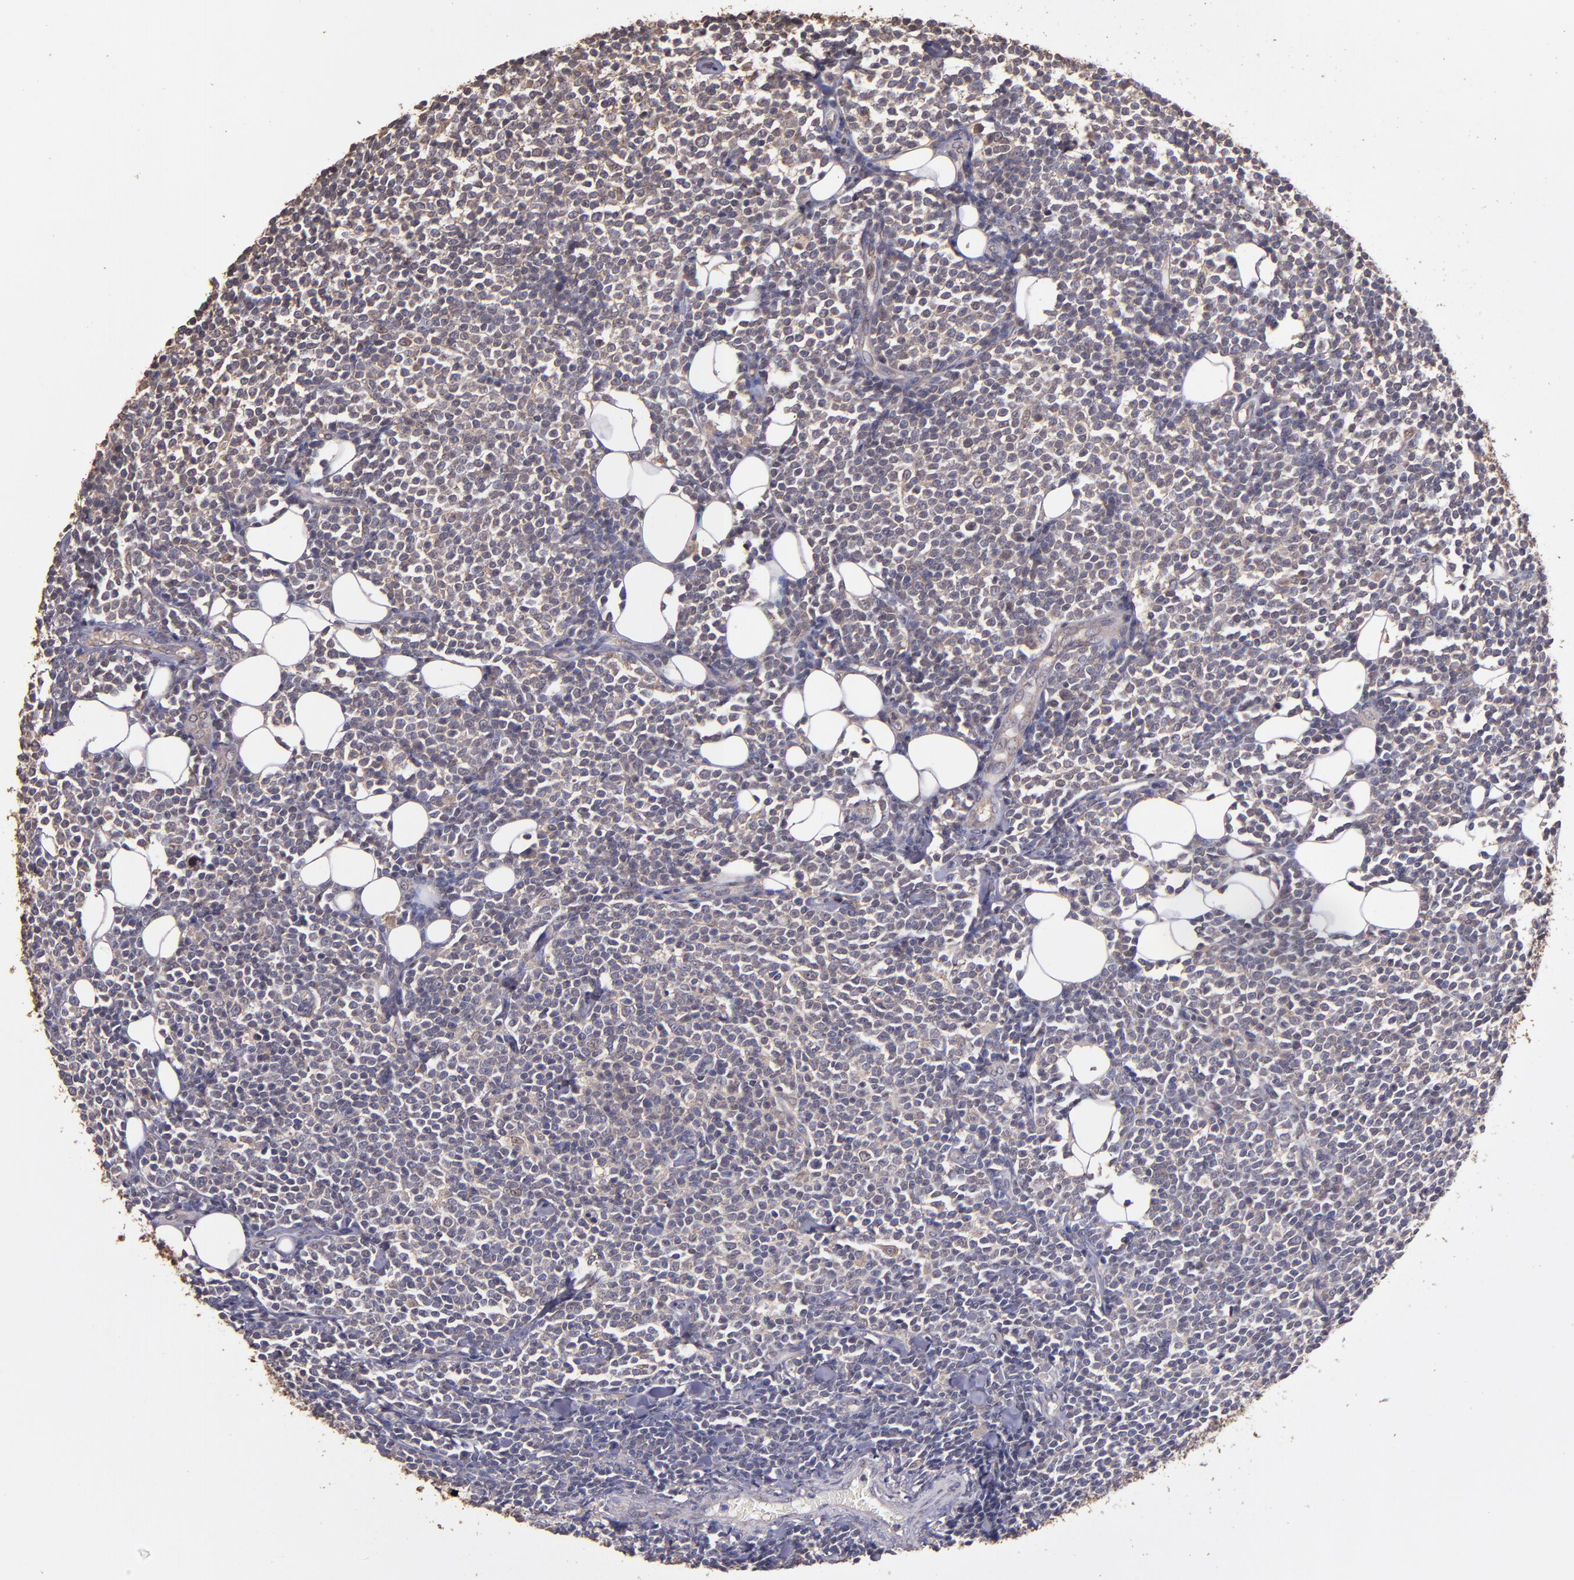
{"staining": {"intensity": "negative", "quantity": "none", "location": "none"}, "tissue": "lymphoma", "cell_type": "Tumor cells", "image_type": "cancer", "snomed": [{"axis": "morphology", "description": "Malignant lymphoma, non-Hodgkin's type, Low grade"}, {"axis": "topography", "description": "Soft tissue"}], "caption": "Histopathology image shows no protein expression in tumor cells of low-grade malignant lymphoma, non-Hodgkin's type tissue.", "gene": "HECTD1", "patient": {"sex": "male", "age": 92}}